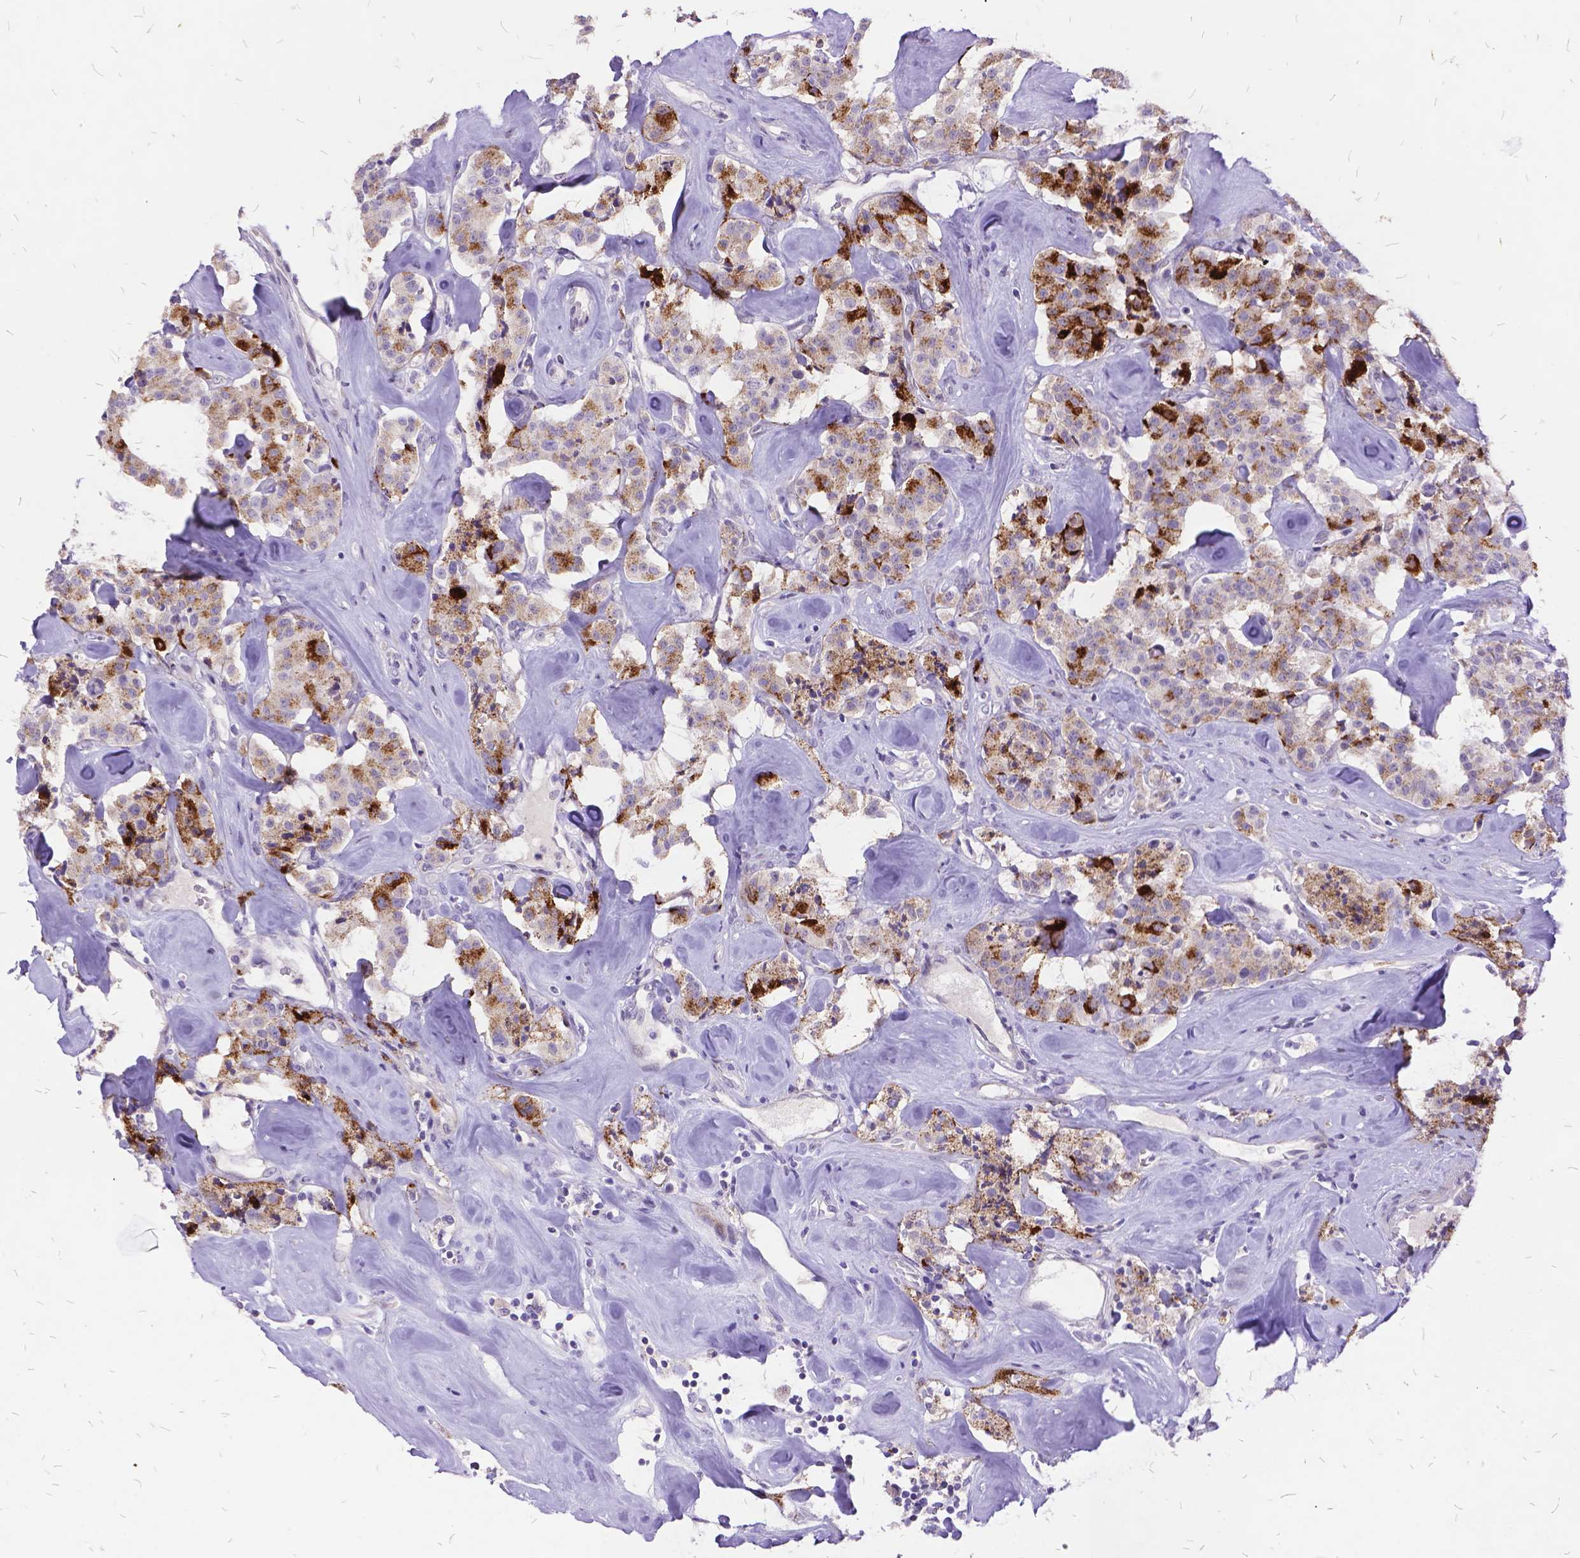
{"staining": {"intensity": "moderate", "quantity": "25%-75%", "location": "cytoplasmic/membranous"}, "tissue": "carcinoid", "cell_type": "Tumor cells", "image_type": "cancer", "snomed": [{"axis": "morphology", "description": "Carcinoid, malignant, NOS"}, {"axis": "topography", "description": "Pancreas"}], "caption": "This histopathology image shows malignant carcinoid stained with IHC to label a protein in brown. The cytoplasmic/membranous of tumor cells show moderate positivity for the protein. Nuclei are counter-stained blue.", "gene": "ITGB6", "patient": {"sex": "male", "age": 41}}